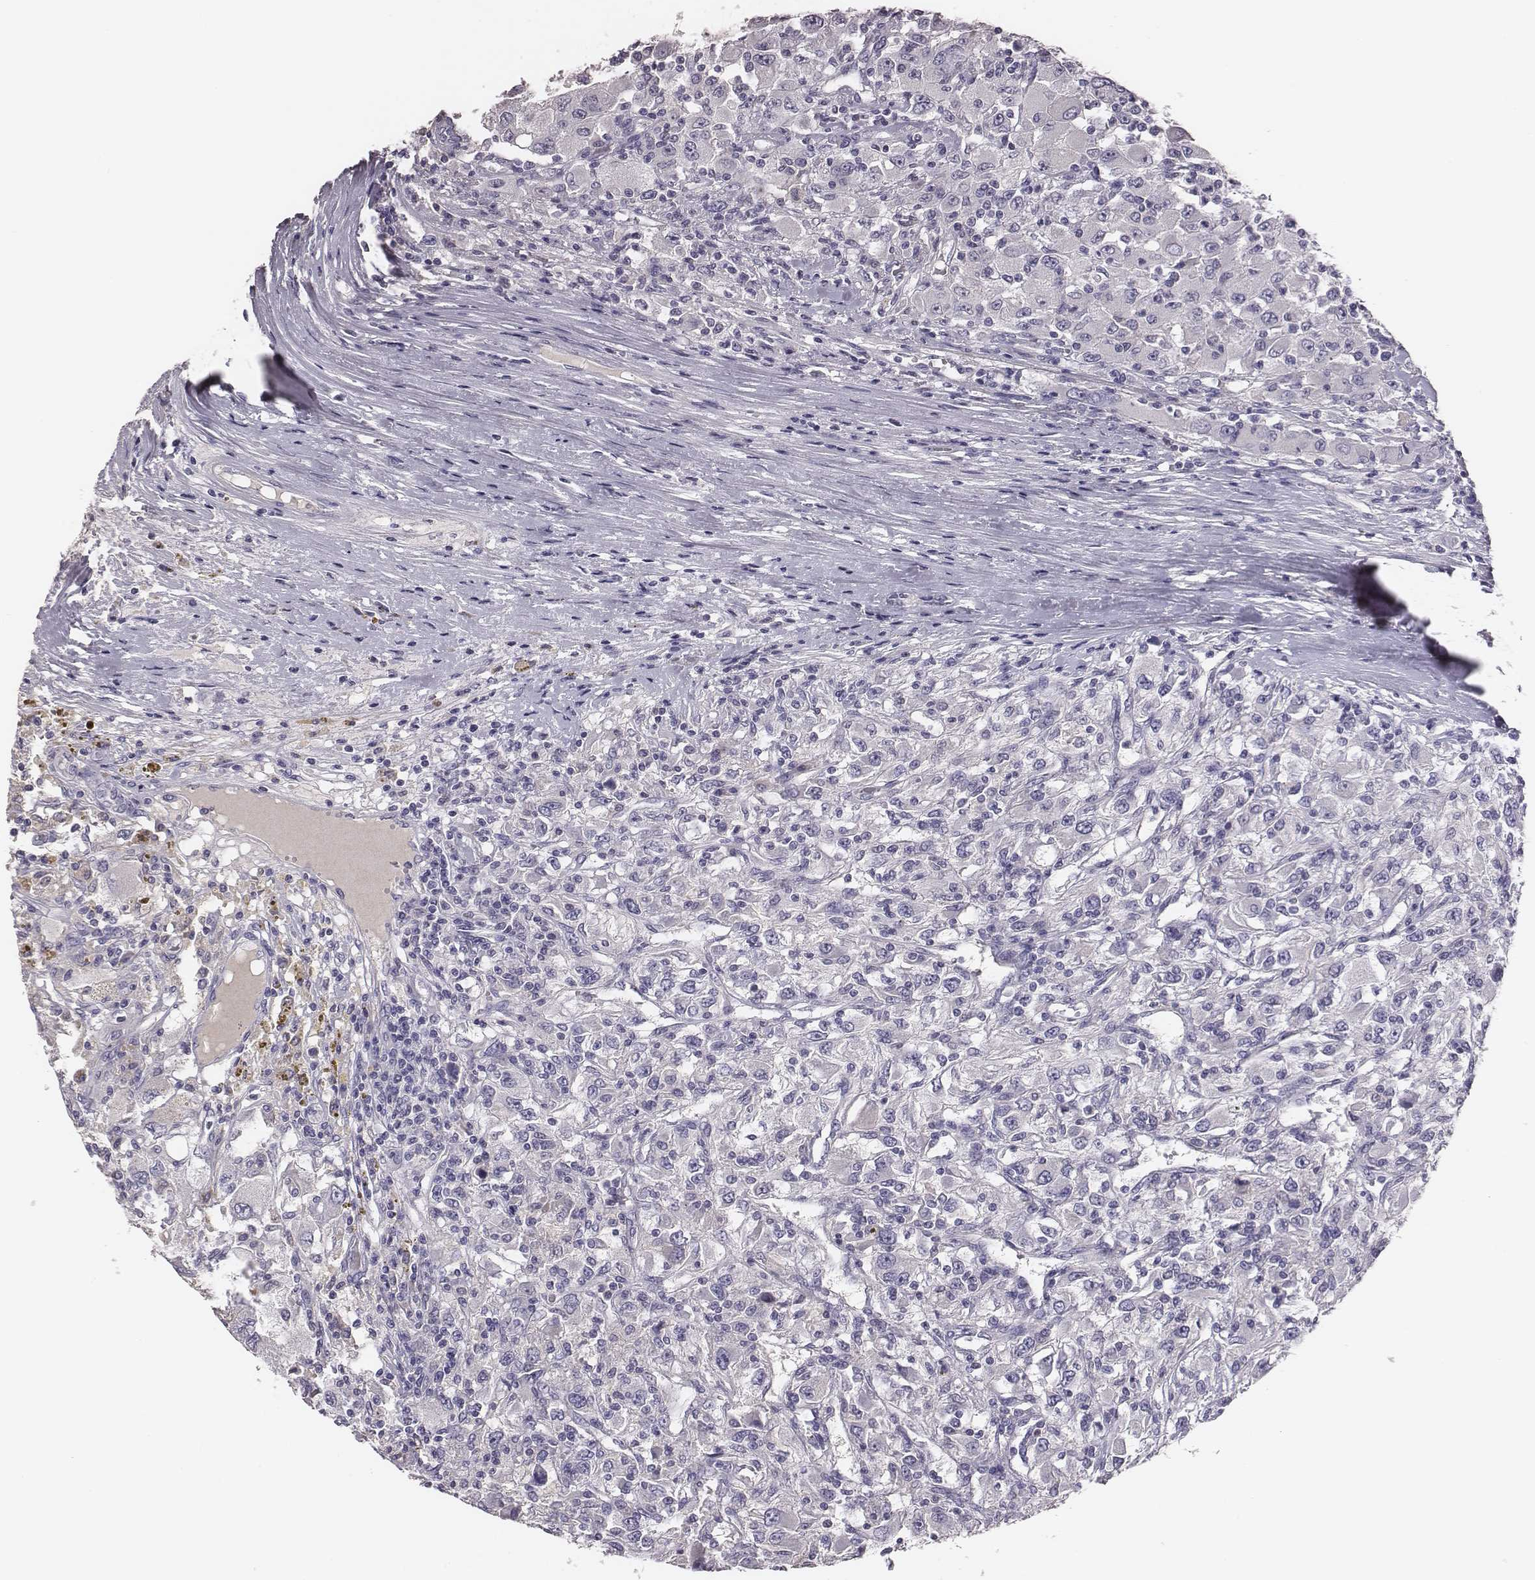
{"staining": {"intensity": "negative", "quantity": "none", "location": "none"}, "tissue": "renal cancer", "cell_type": "Tumor cells", "image_type": "cancer", "snomed": [{"axis": "morphology", "description": "Adenocarcinoma, NOS"}, {"axis": "topography", "description": "Kidney"}], "caption": "IHC photomicrograph of neoplastic tissue: renal cancer stained with DAB displays no significant protein expression in tumor cells.", "gene": "EN1", "patient": {"sex": "female", "age": 67}}